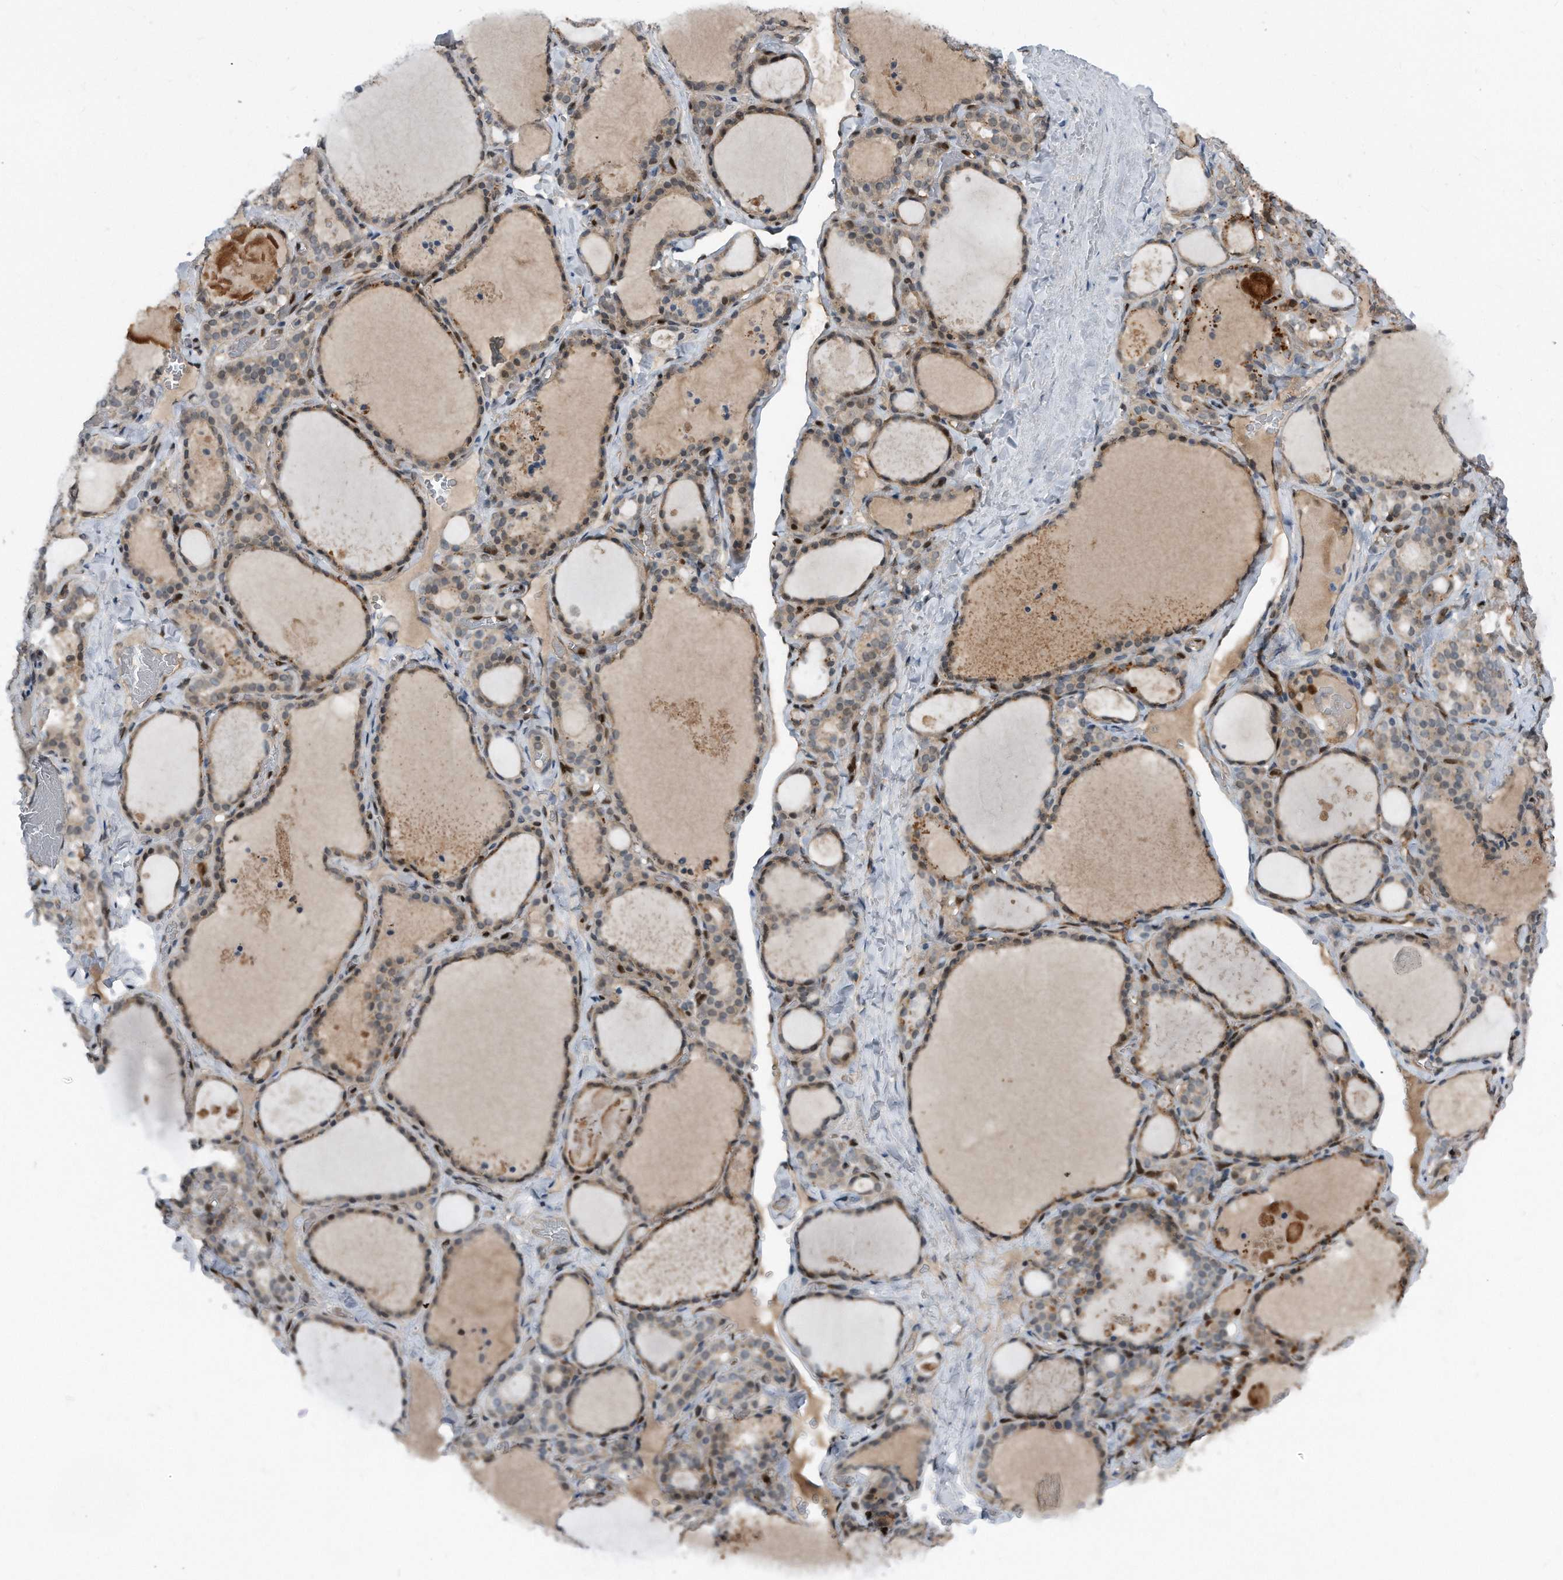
{"staining": {"intensity": "weak", "quantity": ">75%", "location": "cytoplasmic/membranous,nuclear"}, "tissue": "thyroid gland", "cell_type": "Glandular cells", "image_type": "normal", "snomed": [{"axis": "morphology", "description": "Normal tissue, NOS"}, {"axis": "topography", "description": "Thyroid gland"}], "caption": "An immunohistochemistry histopathology image of benign tissue is shown. Protein staining in brown labels weak cytoplasmic/membranous,nuclear positivity in thyroid gland within glandular cells. The protein of interest is stained brown, and the nuclei are stained in blue (DAB (3,3'-diaminobenzidine) IHC with brightfield microscopy, high magnification).", "gene": "MAP2K6", "patient": {"sex": "female", "age": 22}}